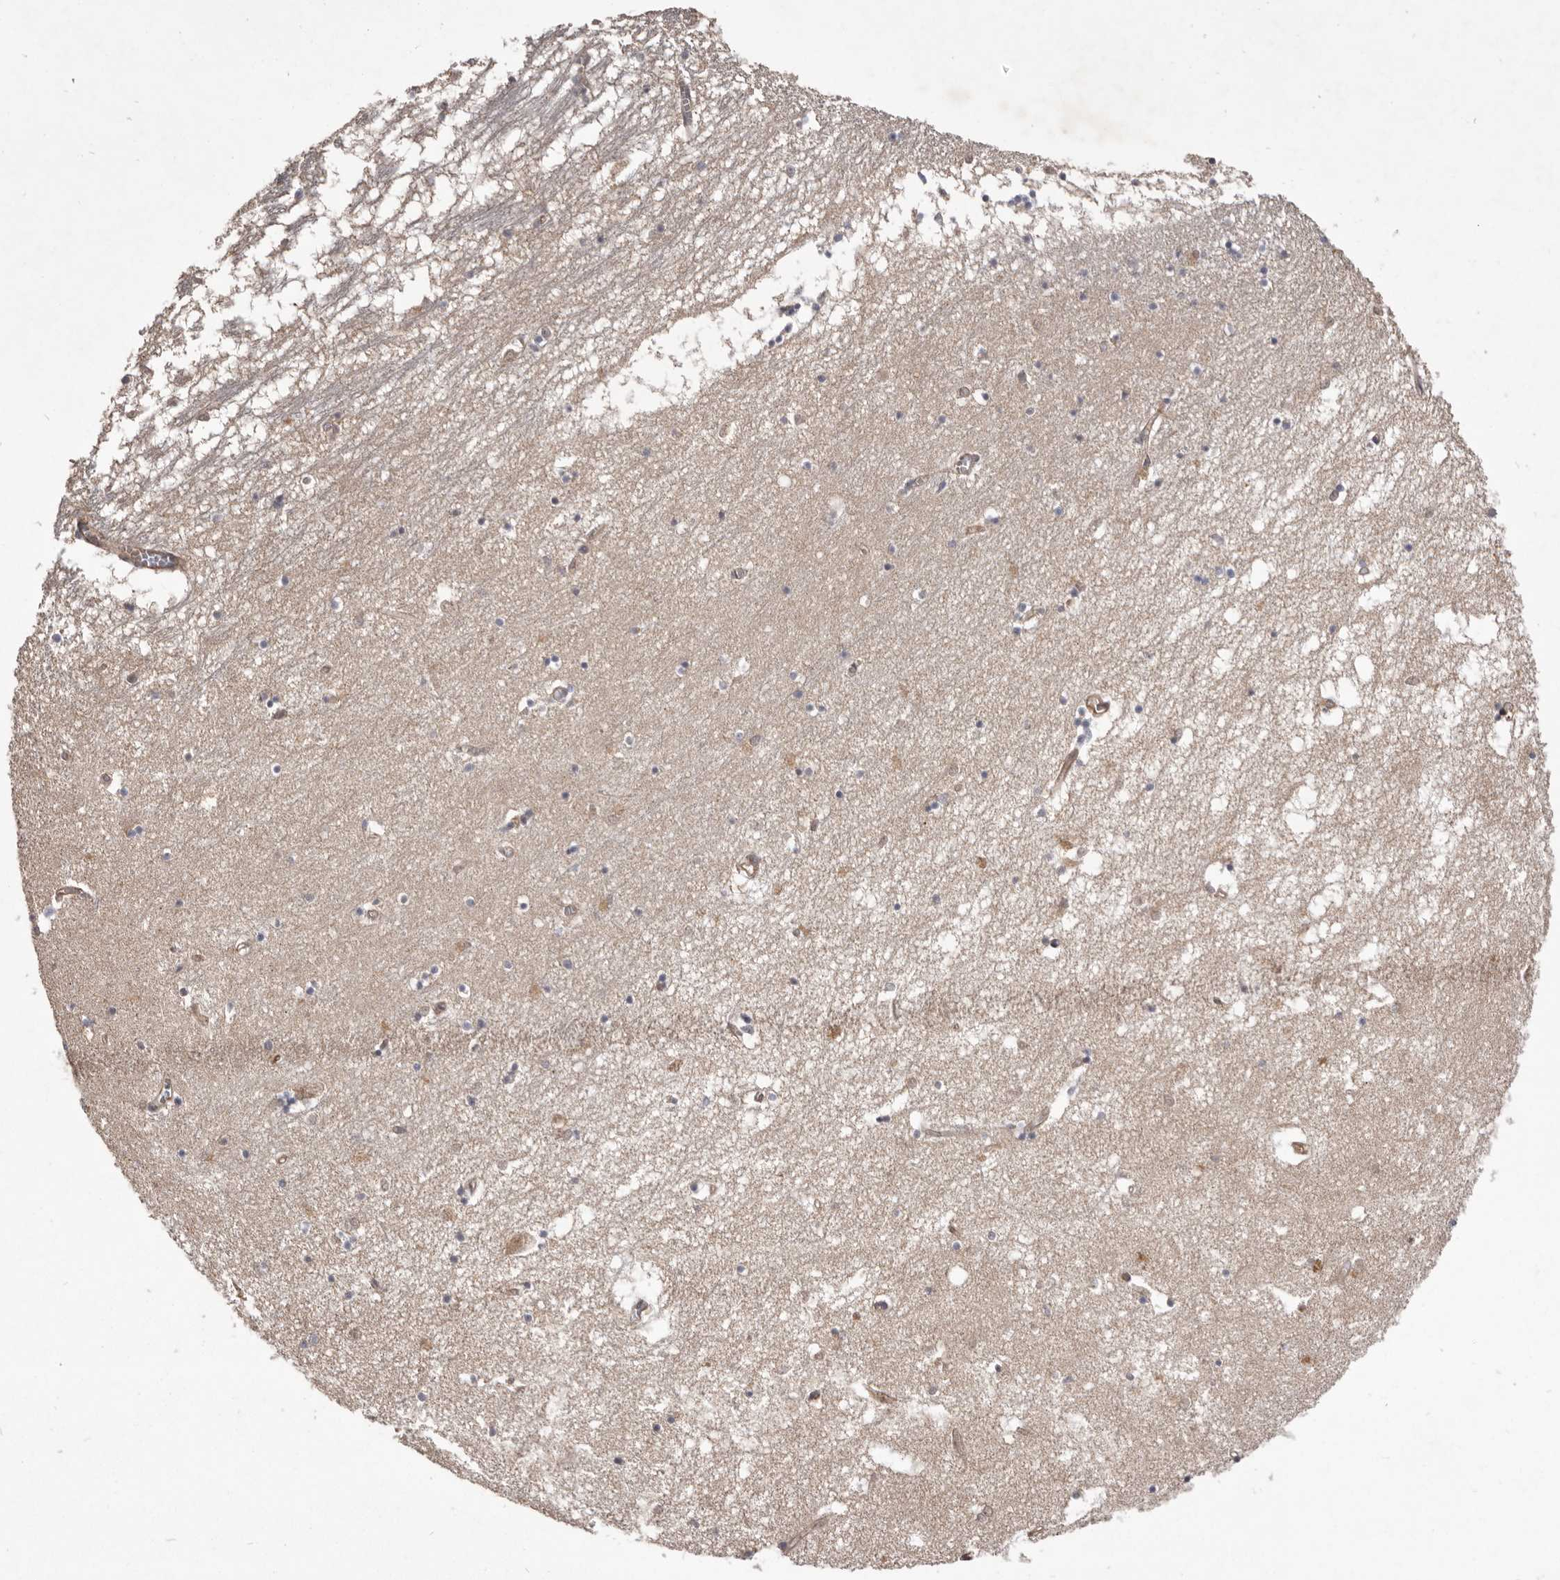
{"staining": {"intensity": "moderate", "quantity": "<25%", "location": "cytoplasmic/membranous"}, "tissue": "hippocampus", "cell_type": "Glial cells", "image_type": "normal", "snomed": [{"axis": "morphology", "description": "Normal tissue, NOS"}, {"axis": "topography", "description": "Hippocampus"}], "caption": "Moderate cytoplasmic/membranous positivity is seen in approximately <25% of glial cells in normal hippocampus. The protein is stained brown, and the nuclei are stained in blue (DAB IHC with brightfield microscopy, high magnification).", "gene": "VPS45", "patient": {"sex": "male", "age": 70}}